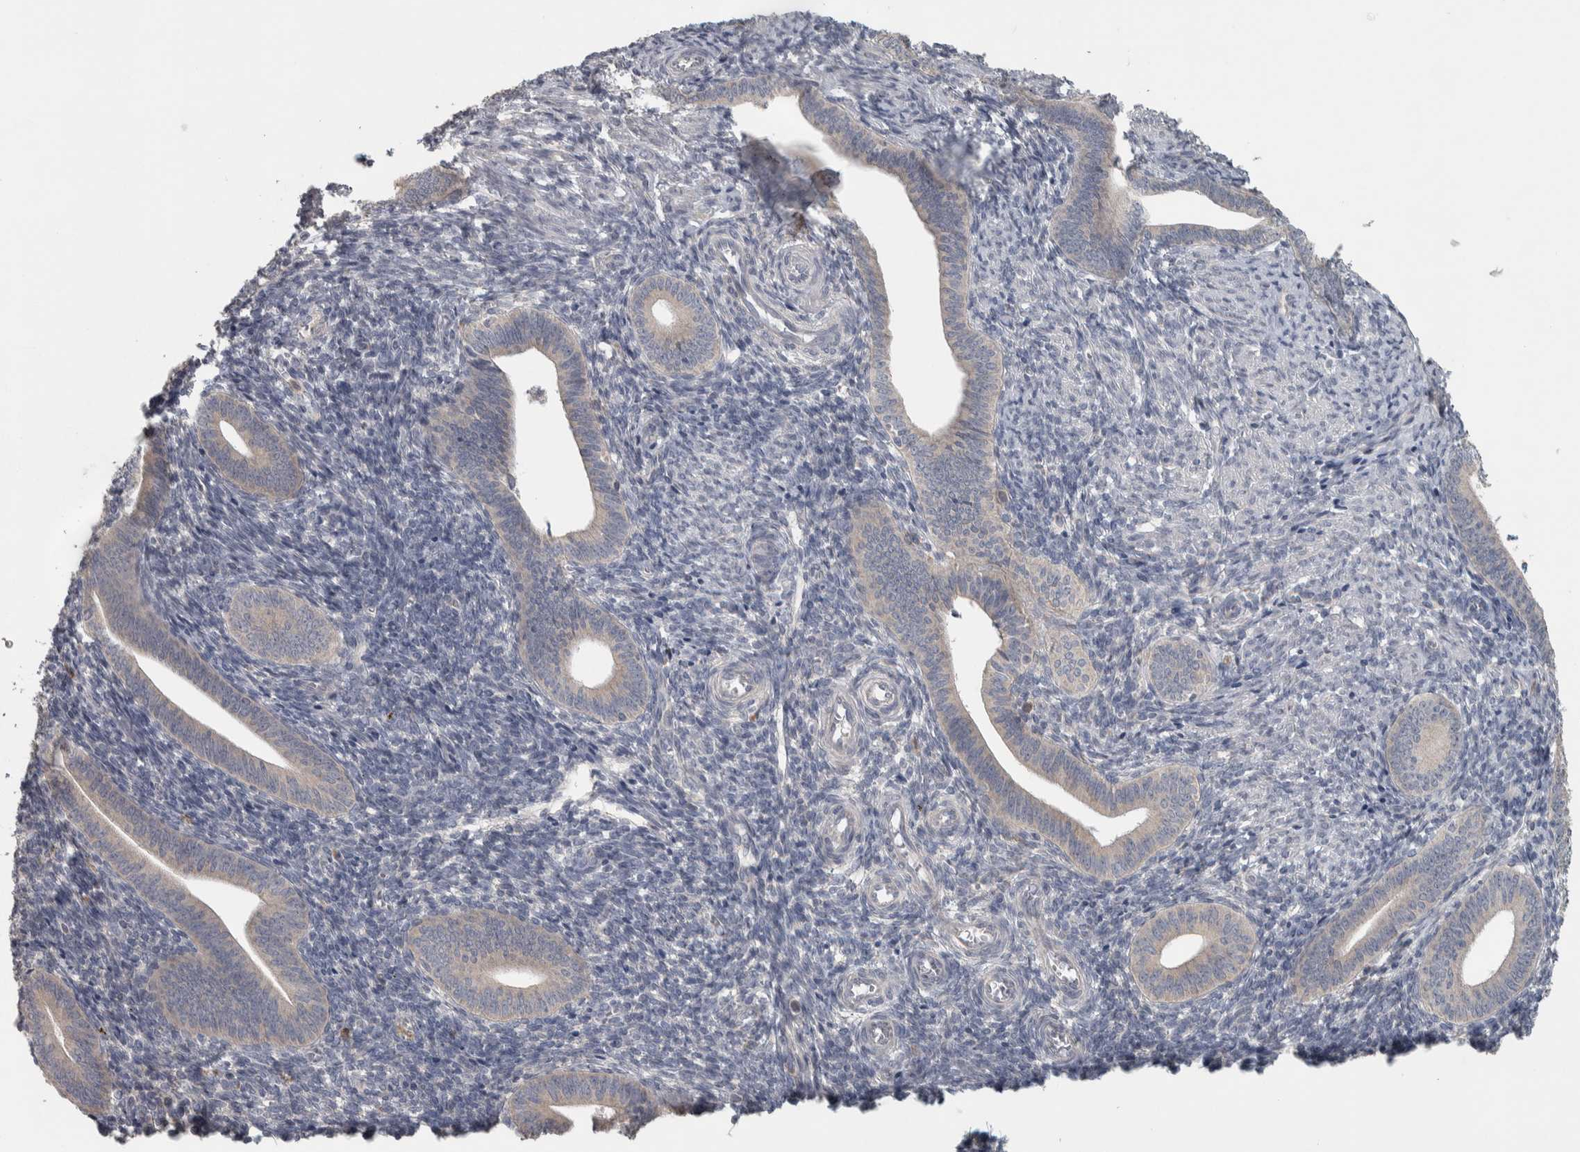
{"staining": {"intensity": "negative", "quantity": "none", "location": "none"}, "tissue": "endometrium", "cell_type": "Cells in endometrial stroma", "image_type": "normal", "snomed": [{"axis": "morphology", "description": "Normal tissue, NOS"}, {"axis": "topography", "description": "Uterus"}, {"axis": "topography", "description": "Endometrium"}], "caption": "Immunohistochemistry of normal human endometrium displays no expression in cells in endometrial stroma.", "gene": "SRP68", "patient": {"sex": "female", "age": 33}}